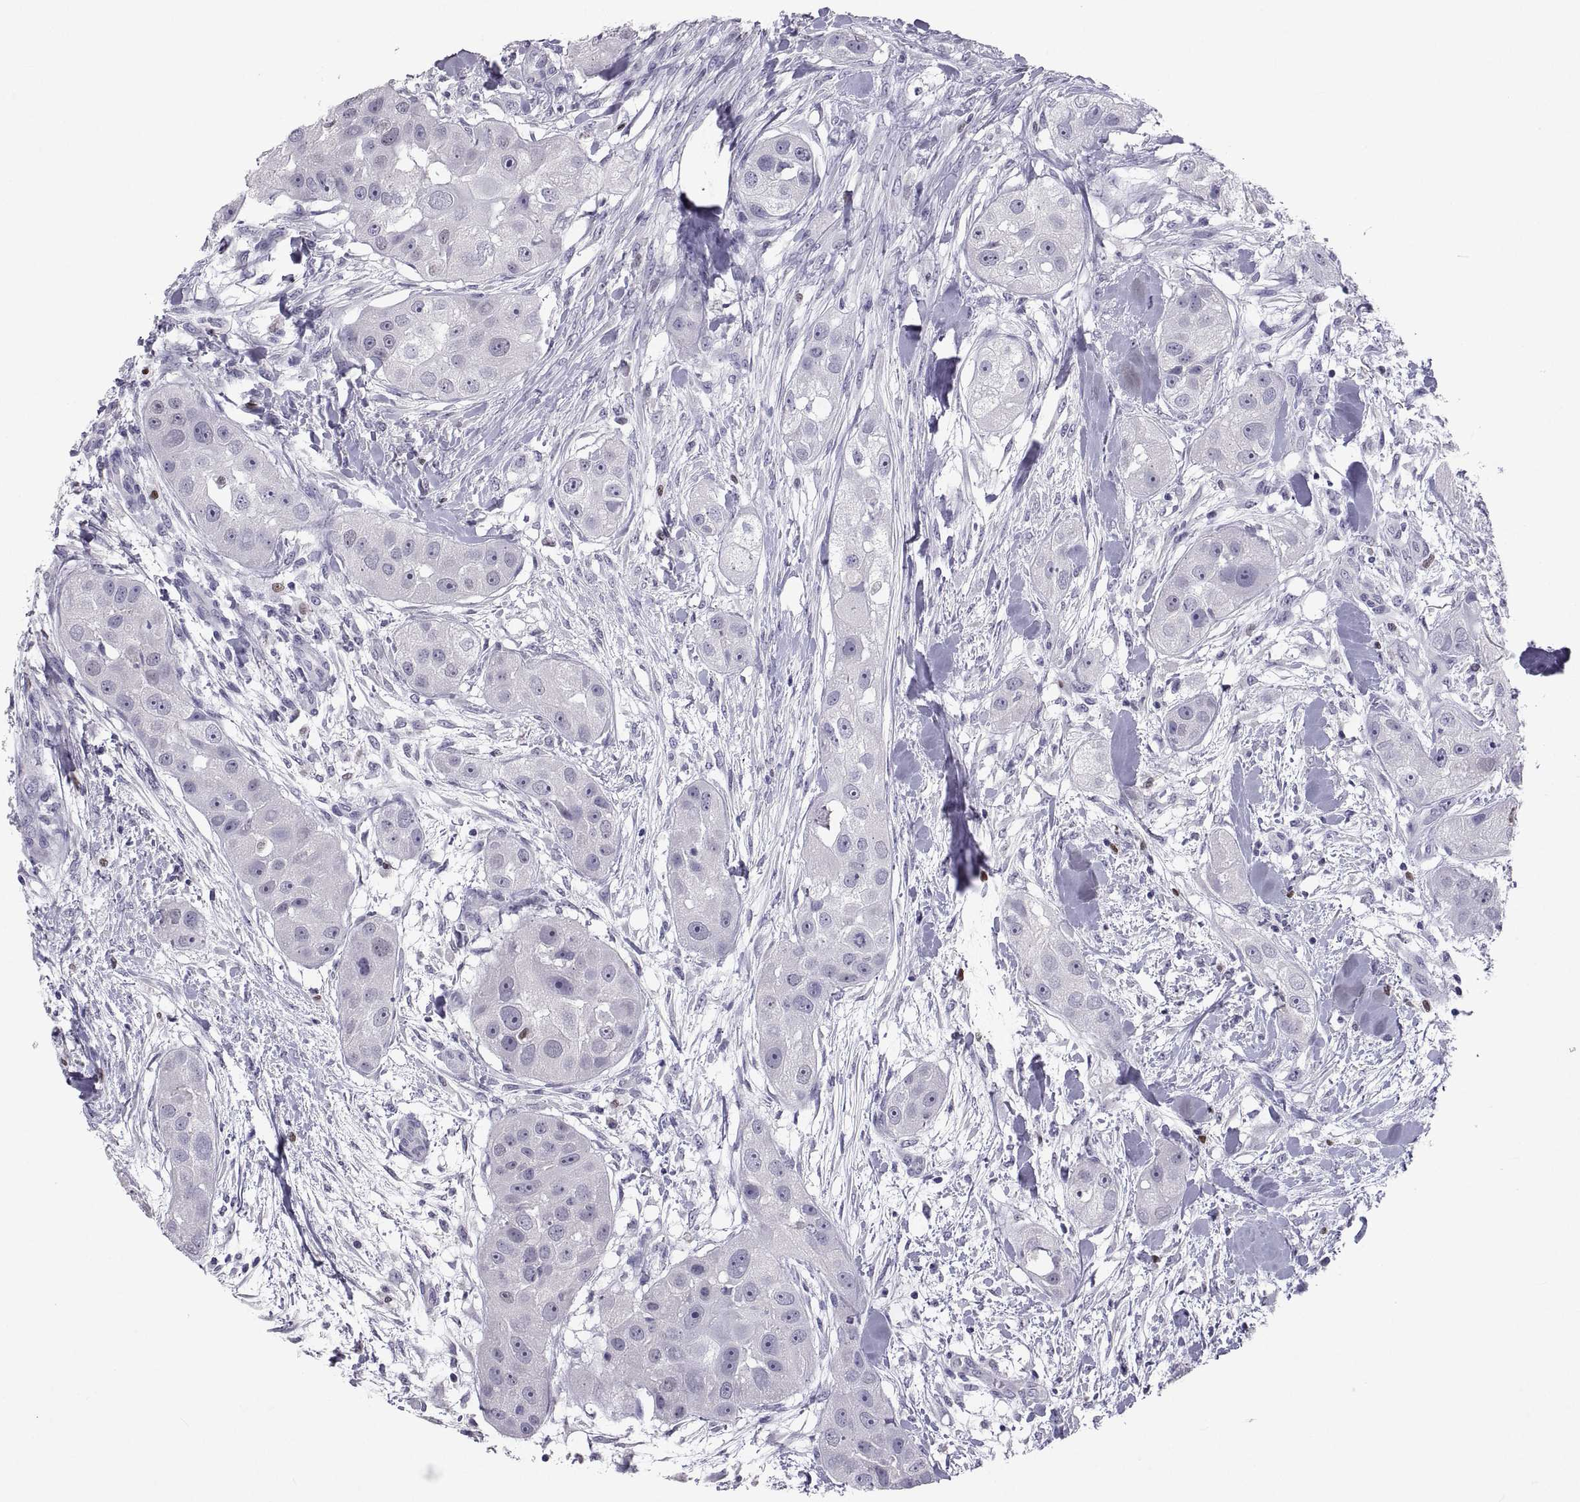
{"staining": {"intensity": "negative", "quantity": "none", "location": "none"}, "tissue": "head and neck cancer", "cell_type": "Tumor cells", "image_type": "cancer", "snomed": [{"axis": "morphology", "description": "Squamous cell carcinoma, NOS"}, {"axis": "topography", "description": "Head-Neck"}], "caption": "The micrograph shows no significant staining in tumor cells of head and neck cancer (squamous cell carcinoma).", "gene": "SOX21", "patient": {"sex": "male", "age": 51}}